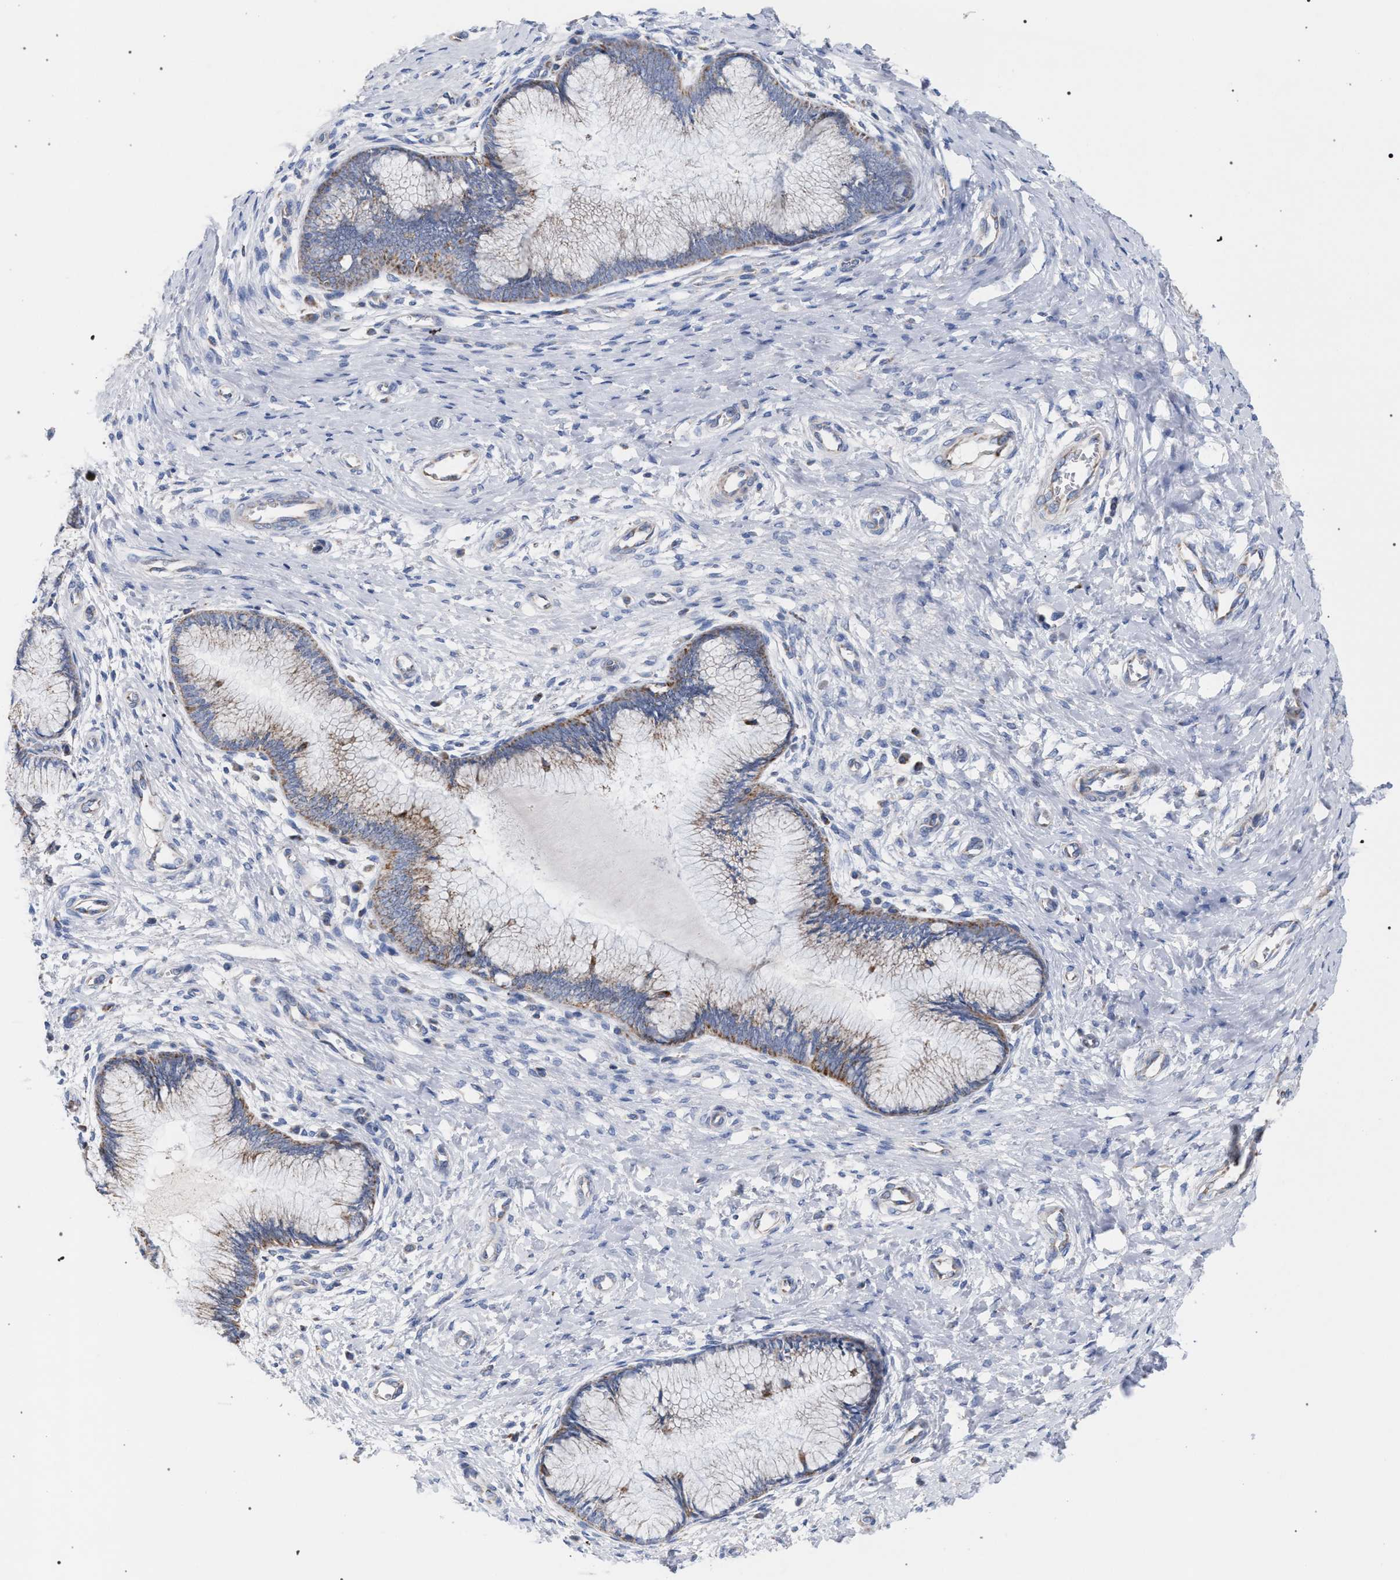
{"staining": {"intensity": "weak", "quantity": ">75%", "location": "cytoplasmic/membranous"}, "tissue": "cervix", "cell_type": "Glandular cells", "image_type": "normal", "snomed": [{"axis": "morphology", "description": "Normal tissue, NOS"}, {"axis": "topography", "description": "Cervix"}], "caption": "Immunohistochemistry of unremarkable cervix shows low levels of weak cytoplasmic/membranous expression in about >75% of glandular cells.", "gene": "ECI2", "patient": {"sex": "female", "age": 55}}